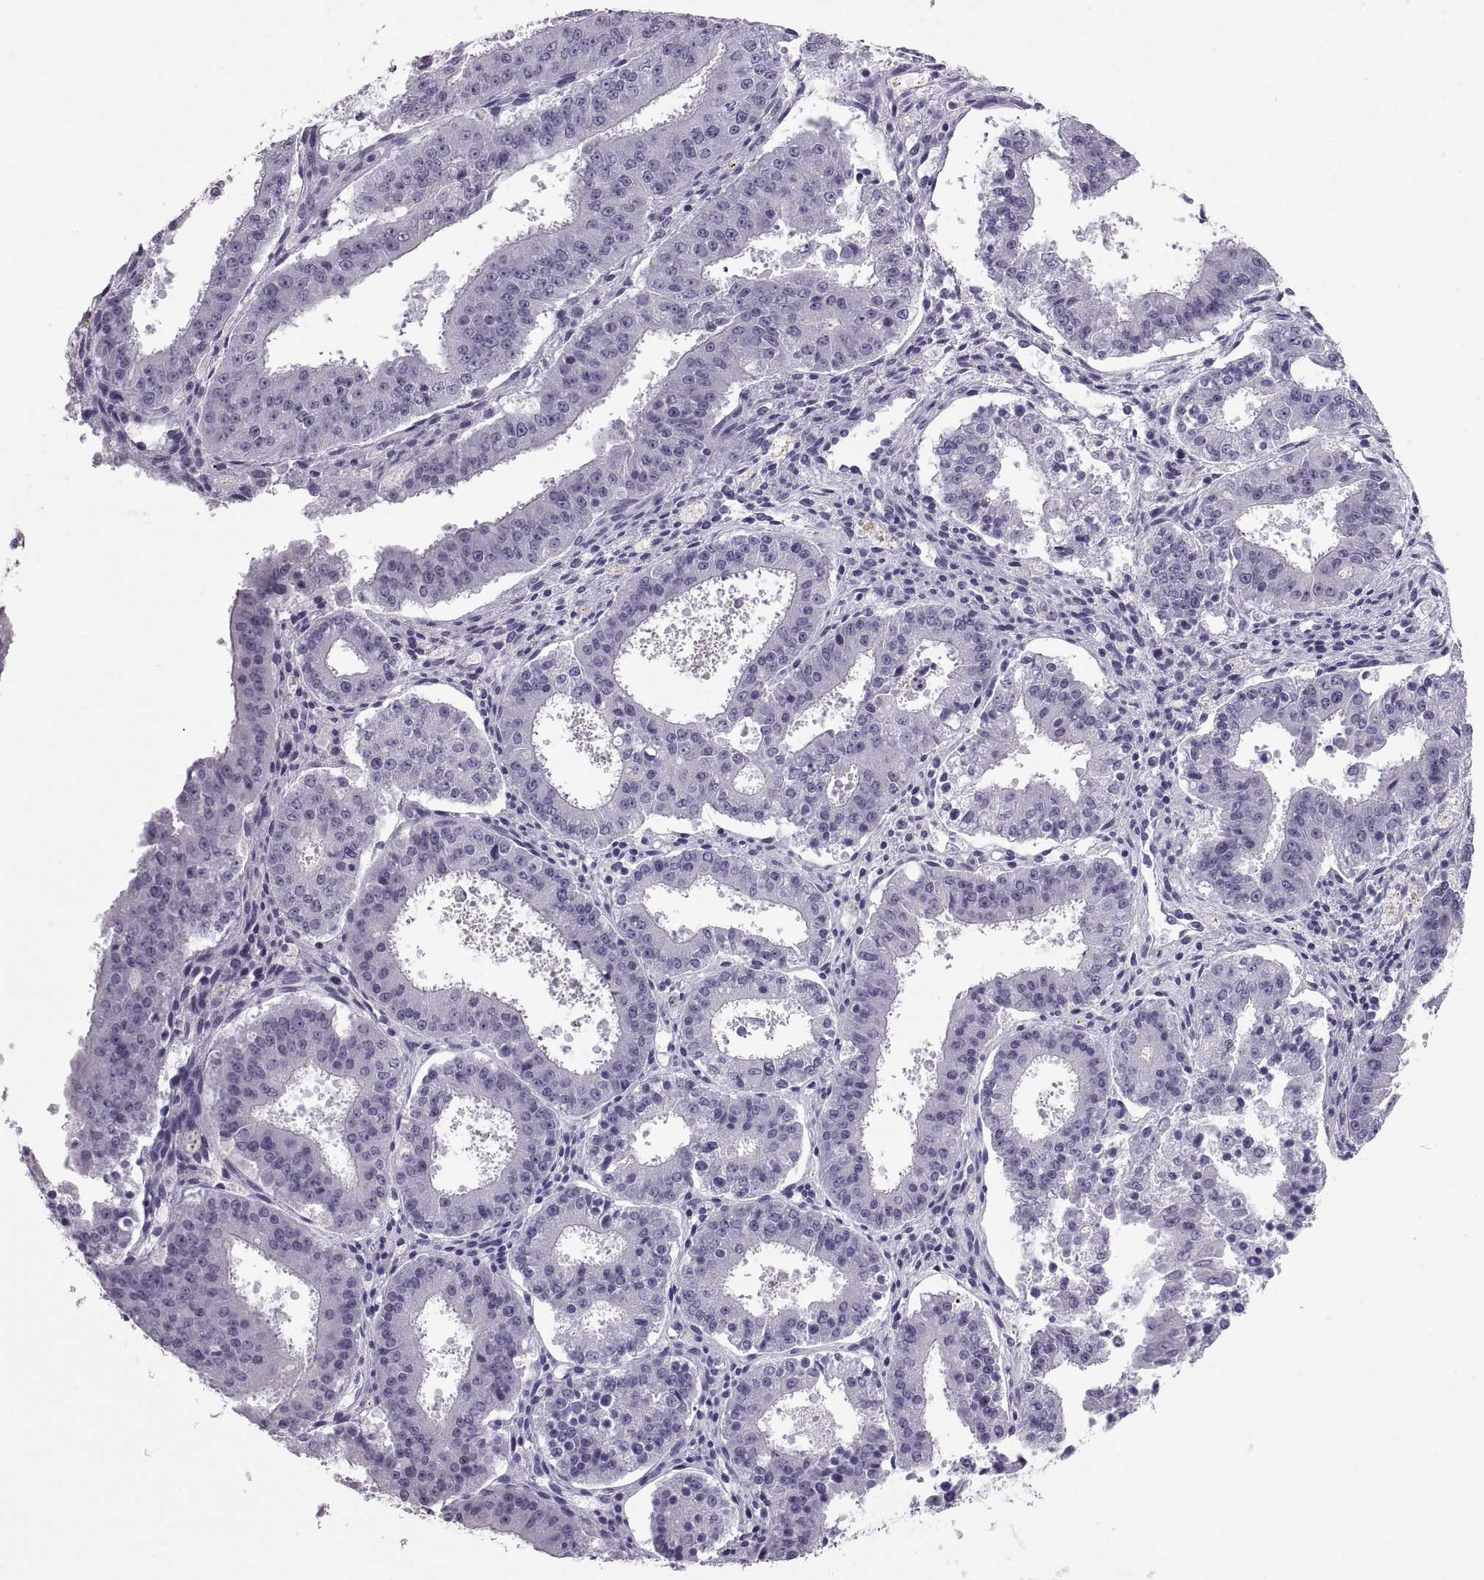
{"staining": {"intensity": "negative", "quantity": "none", "location": "none"}, "tissue": "ovarian cancer", "cell_type": "Tumor cells", "image_type": "cancer", "snomed": [{"axis": "morphology", "description": "Carcinoma, endometroid"}, {"axis": "topography", "description": "Ovary"}], "caption": "Immunohistochemical staining of ovarian cancer (endometroid carcinoma) reveals no significant expression in tumor cells.", "gene": "QRICH2", "patient": {"sex": "female", "age": 42}}